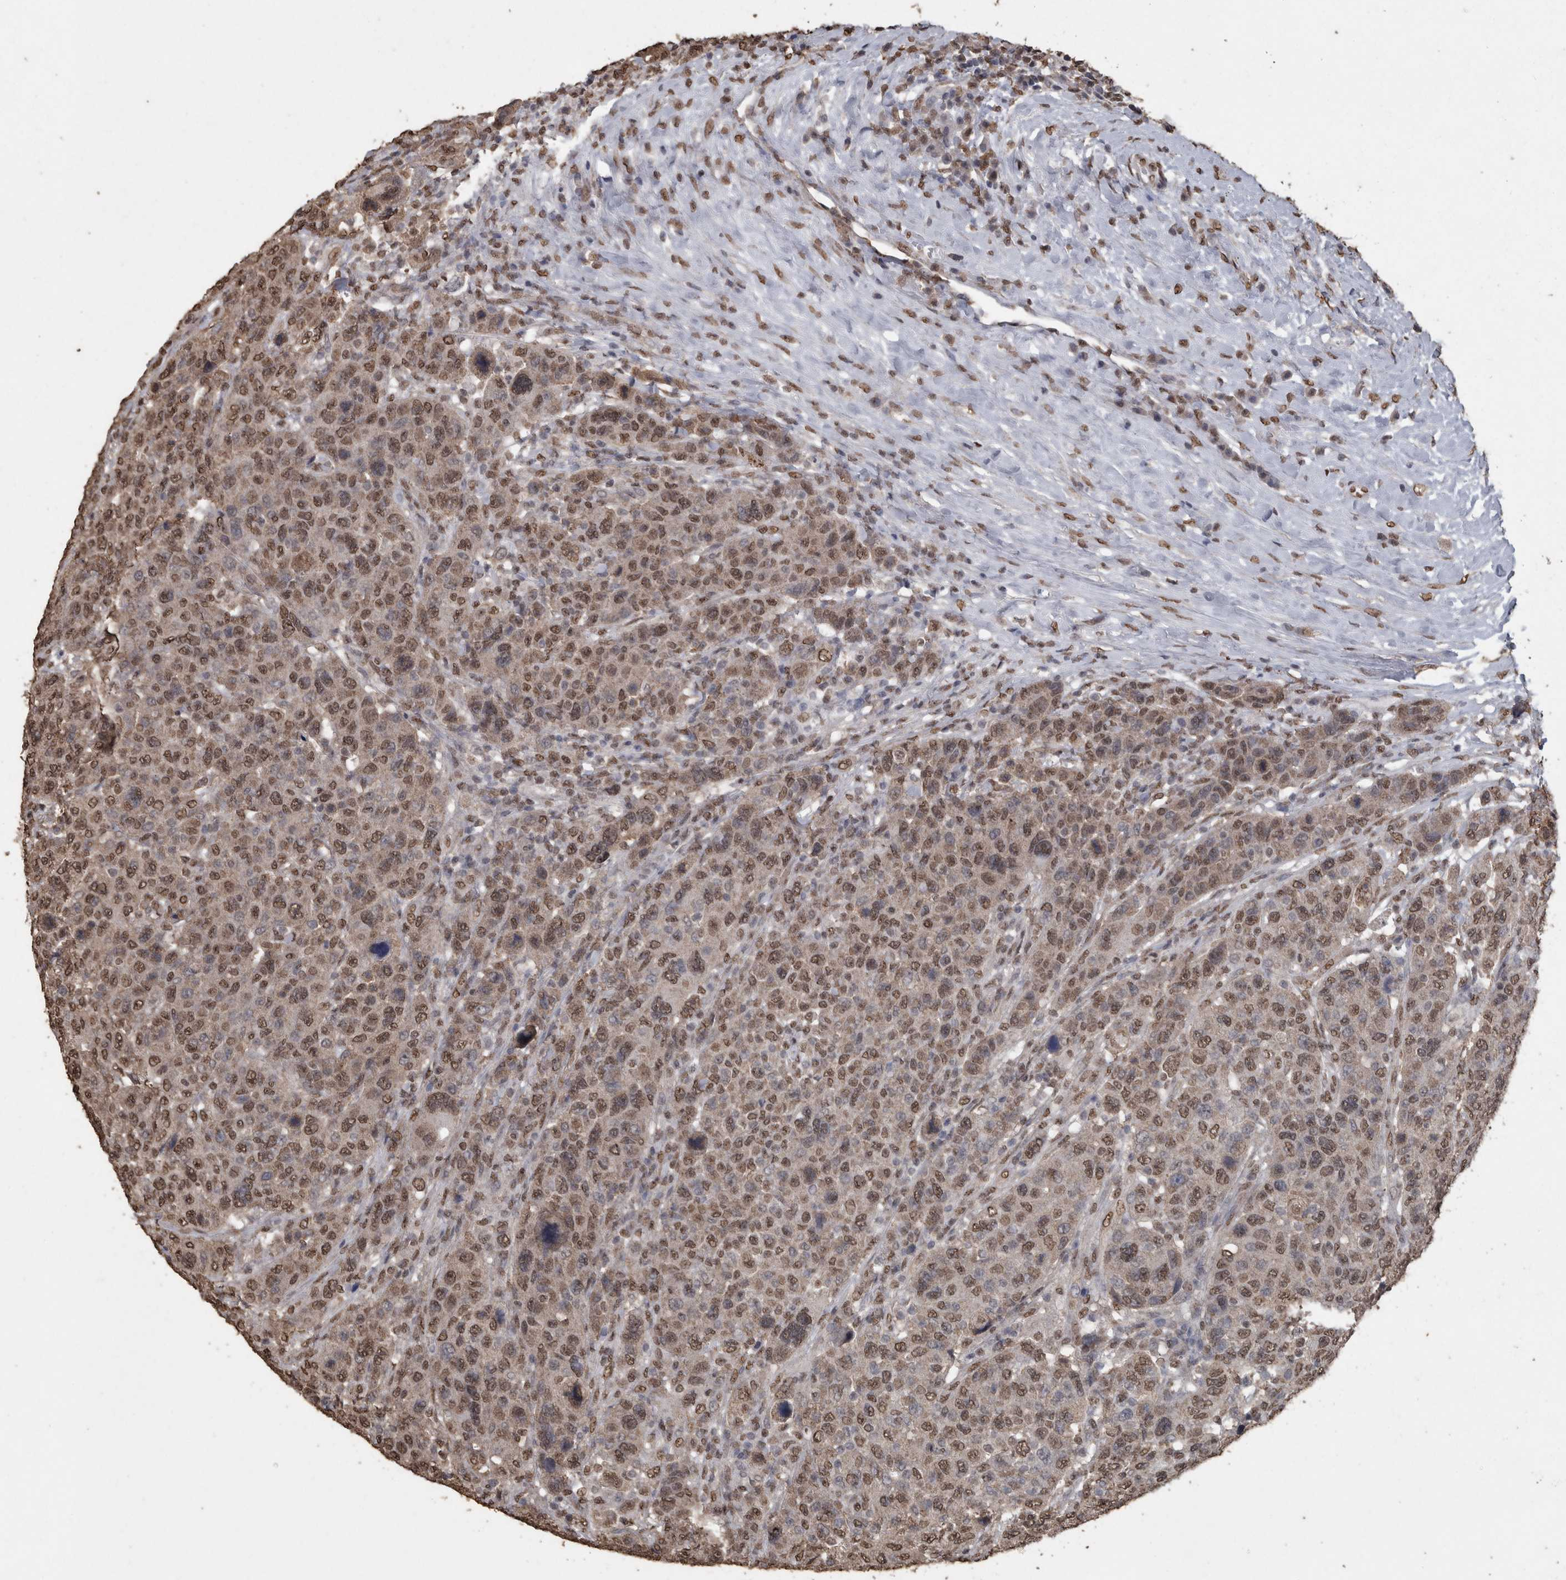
{"staining": {"intensity": "moderate", "quantity": ">75%", "location": "nuclear"}, "tissue": "breast cancer", "cell_type": "Tumor cells", "image_type": "cancer", "snomed": [{"axis": "morphology", "description": "Duct carcinoma"}, {"axis": "topography", "description": "Breast"}], "caption": "Immunohistochemical staining of invasive ductal carcinoma (breast) exhibits medium levels of moderate nuclear positivity in approximately >75% of tumor cells.", "gene": "SMAD7", "patient": {"sex": "female", "age": 37}}